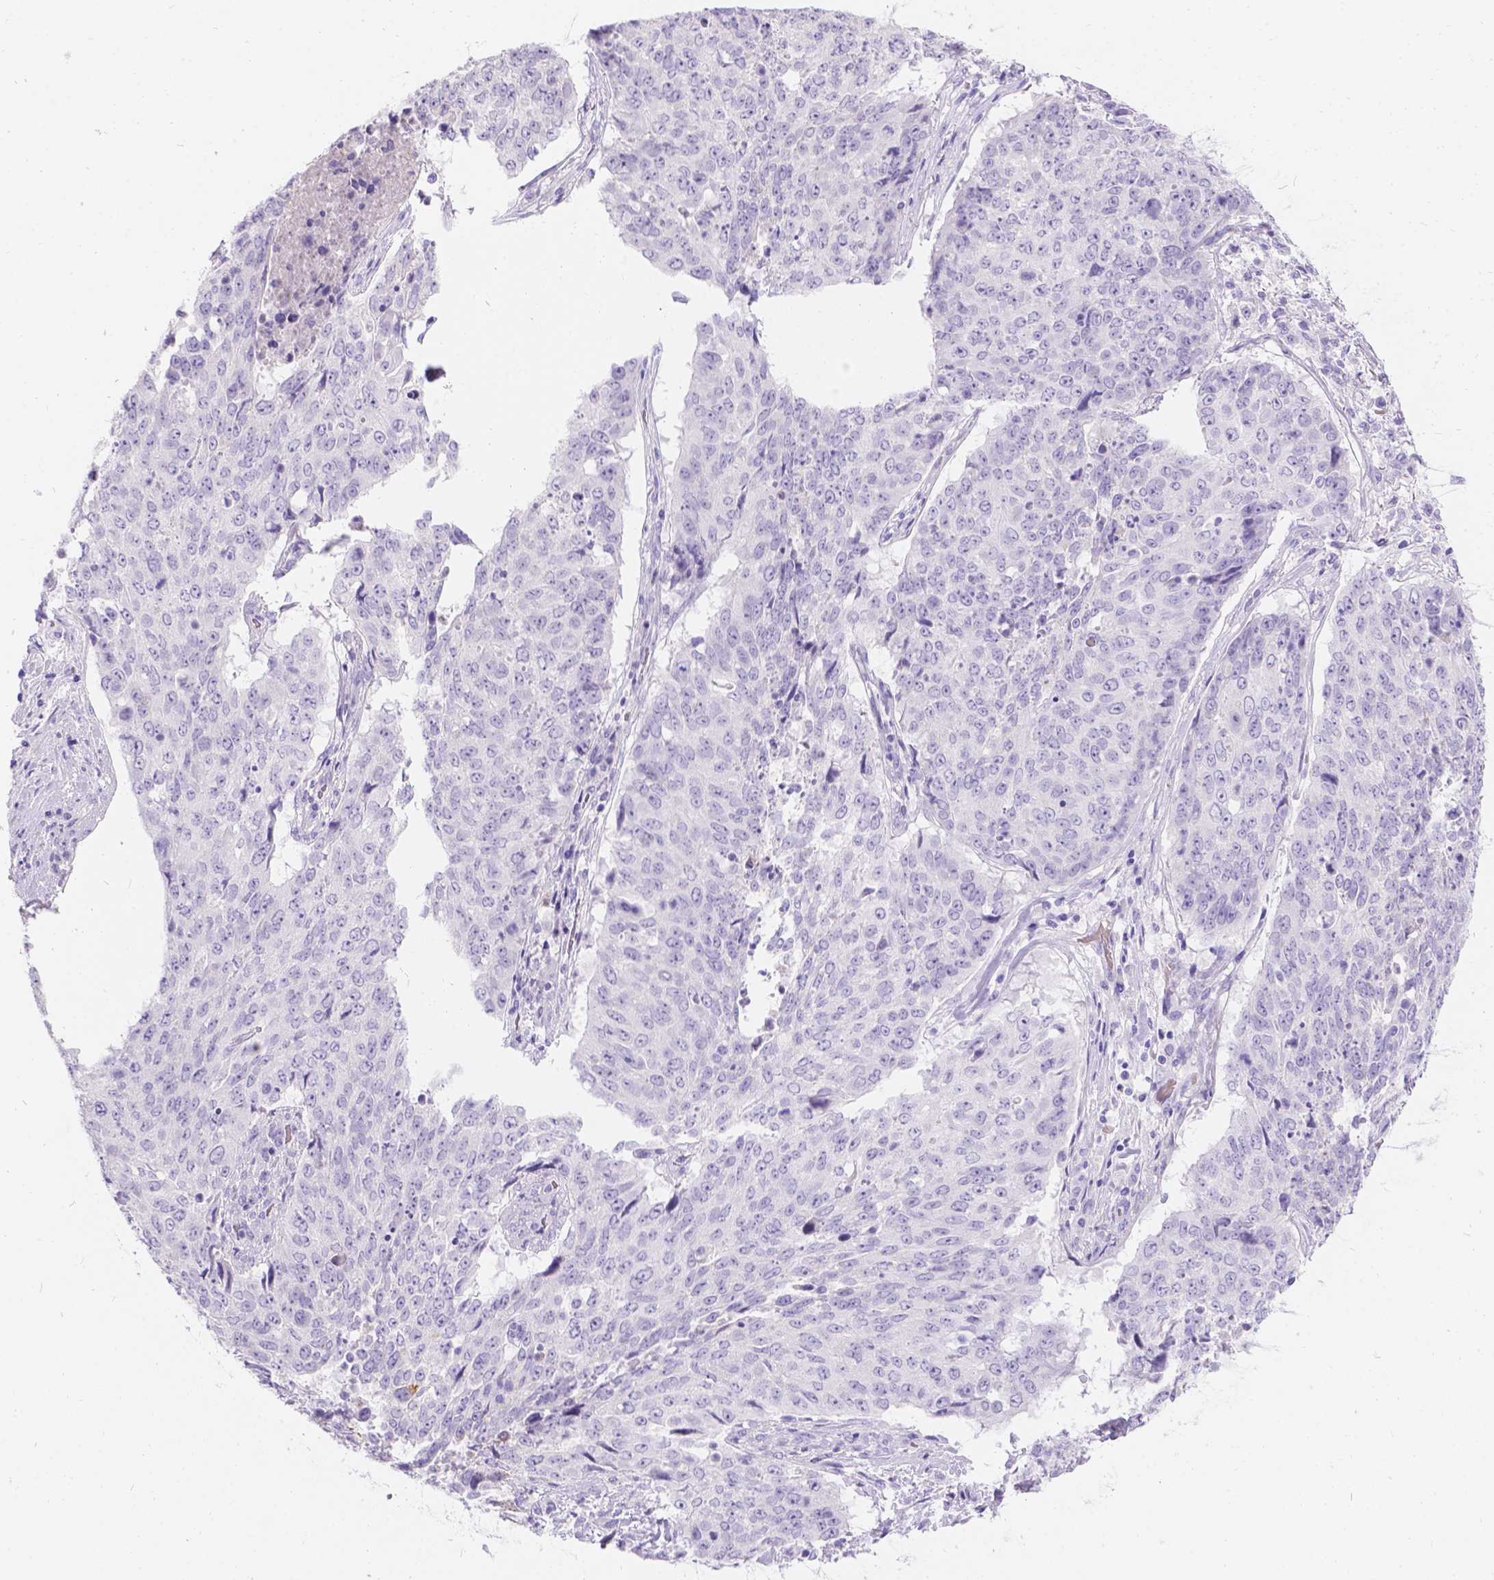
{"staining": {"intensity": "negative", "quantity": "none", "location": "none"}, "tissue": "lung cancer", "cell_type": "Tumor cells", "image_type": "cancer", "snomed": [{"axis": "morphology", "description": "Normal tissue, NOS"}, {"axis": "morphology", "description": "Squamous cell carcinoma, NOS"}, {"axis": "topography", "description": "Bronchus"}, {"axis": "topography", "description": "Lung"}], "caption": "Immunohistochemistry (IHC) micrograph of human squamous cell carcinoma (lung) stained for a protein (brown), which exhibits no staining in tumor cells.", "gene": "GNRHR", "patient": {"sex": "male", "age": 64}}